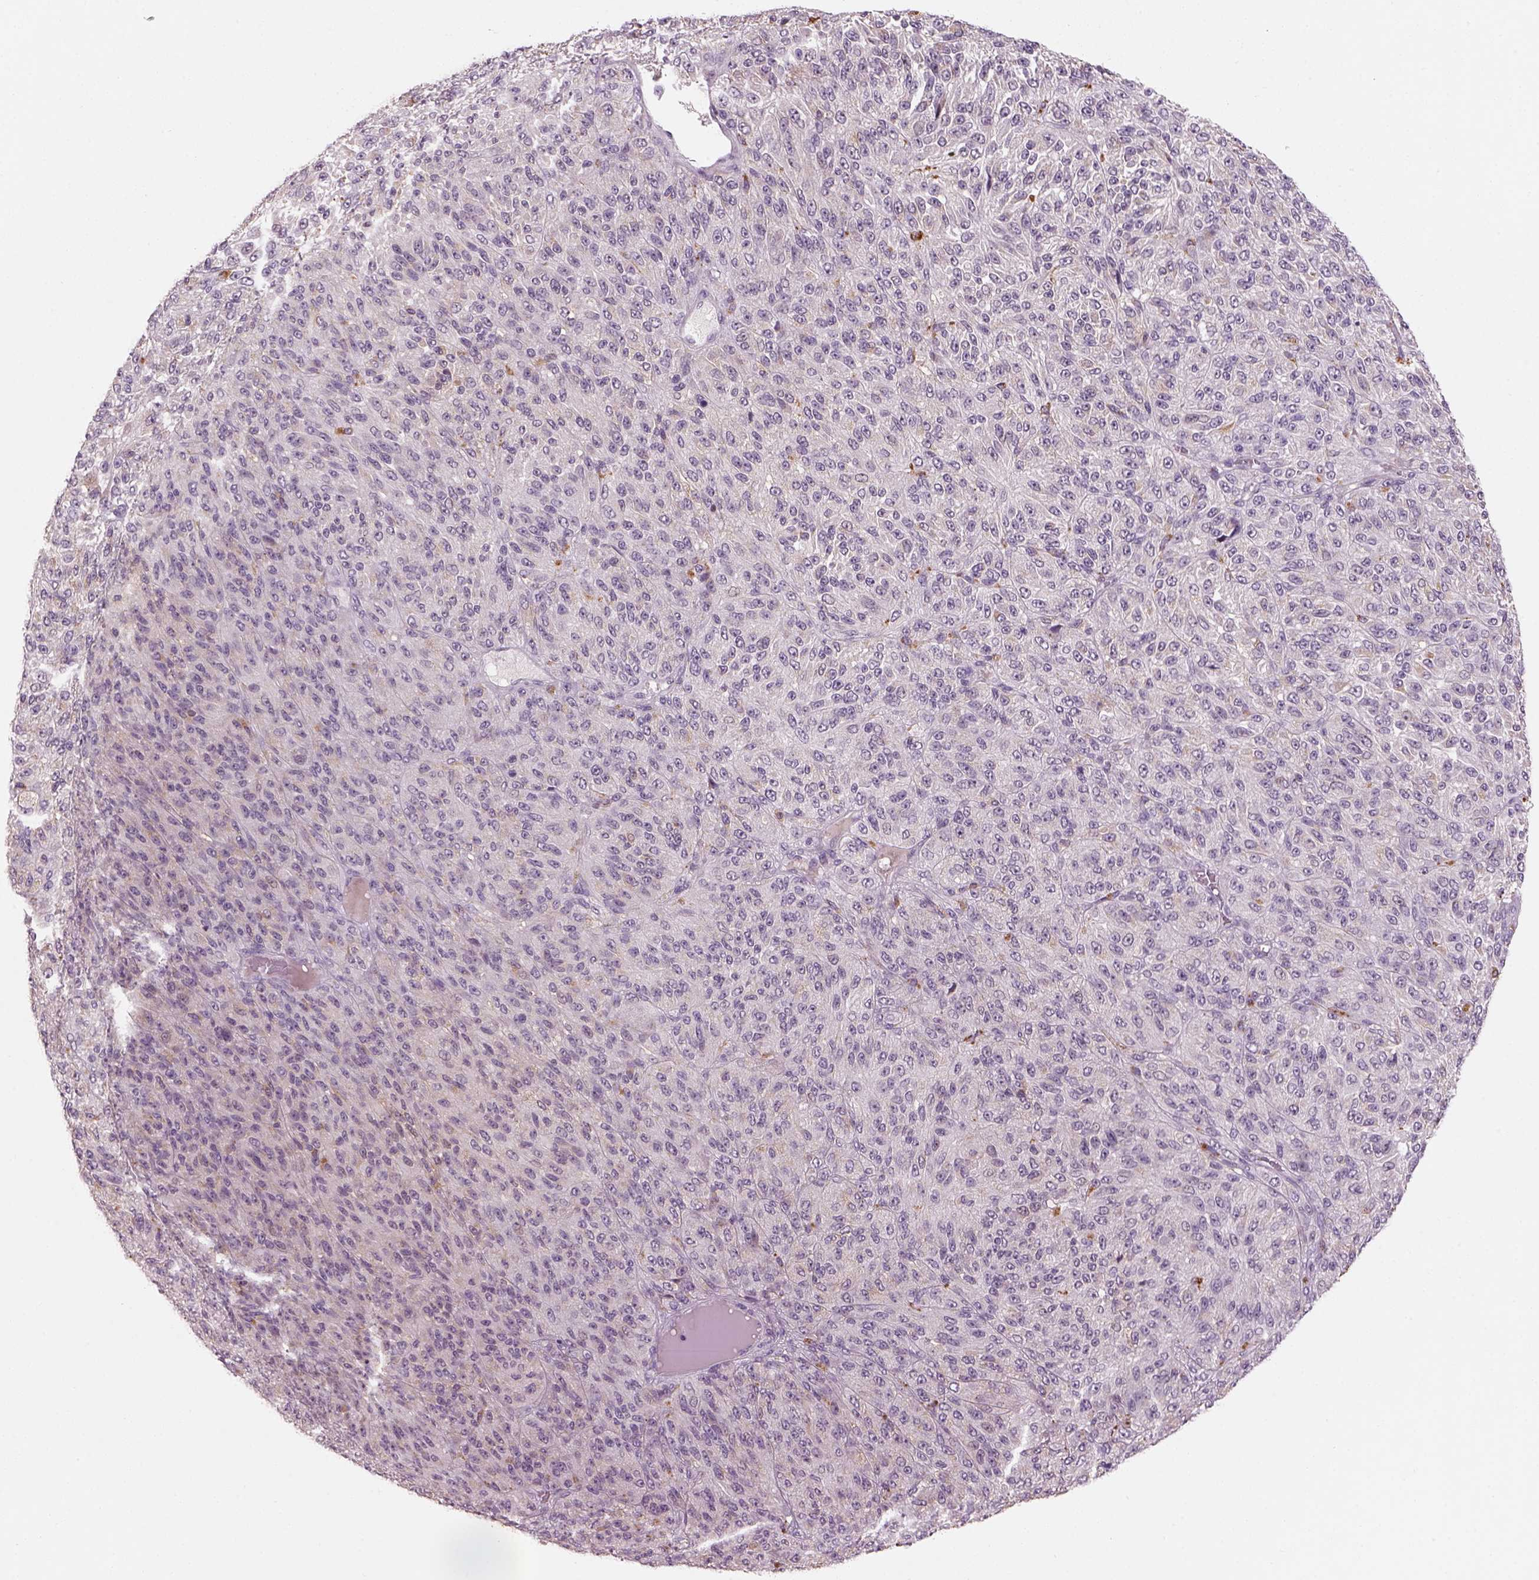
{"staining": {"intensity": "negative", "quantity": "none", "location": "none"}, "tissue": "melanoma", "cell_type": "Tumor cells", "image_type": "cancer", "snomed": [{"axis": "morphology", "description": "Malignant melanoma, Metastatic site"}, {"axis": "topography", "description": "Brain"}], "caption": "Micrograph shows no significant protein staining in tumor cells of malignant melanoma (metastatic site).", "gene": "GDNF", "patient": {"sex": "female", "age": 56}}